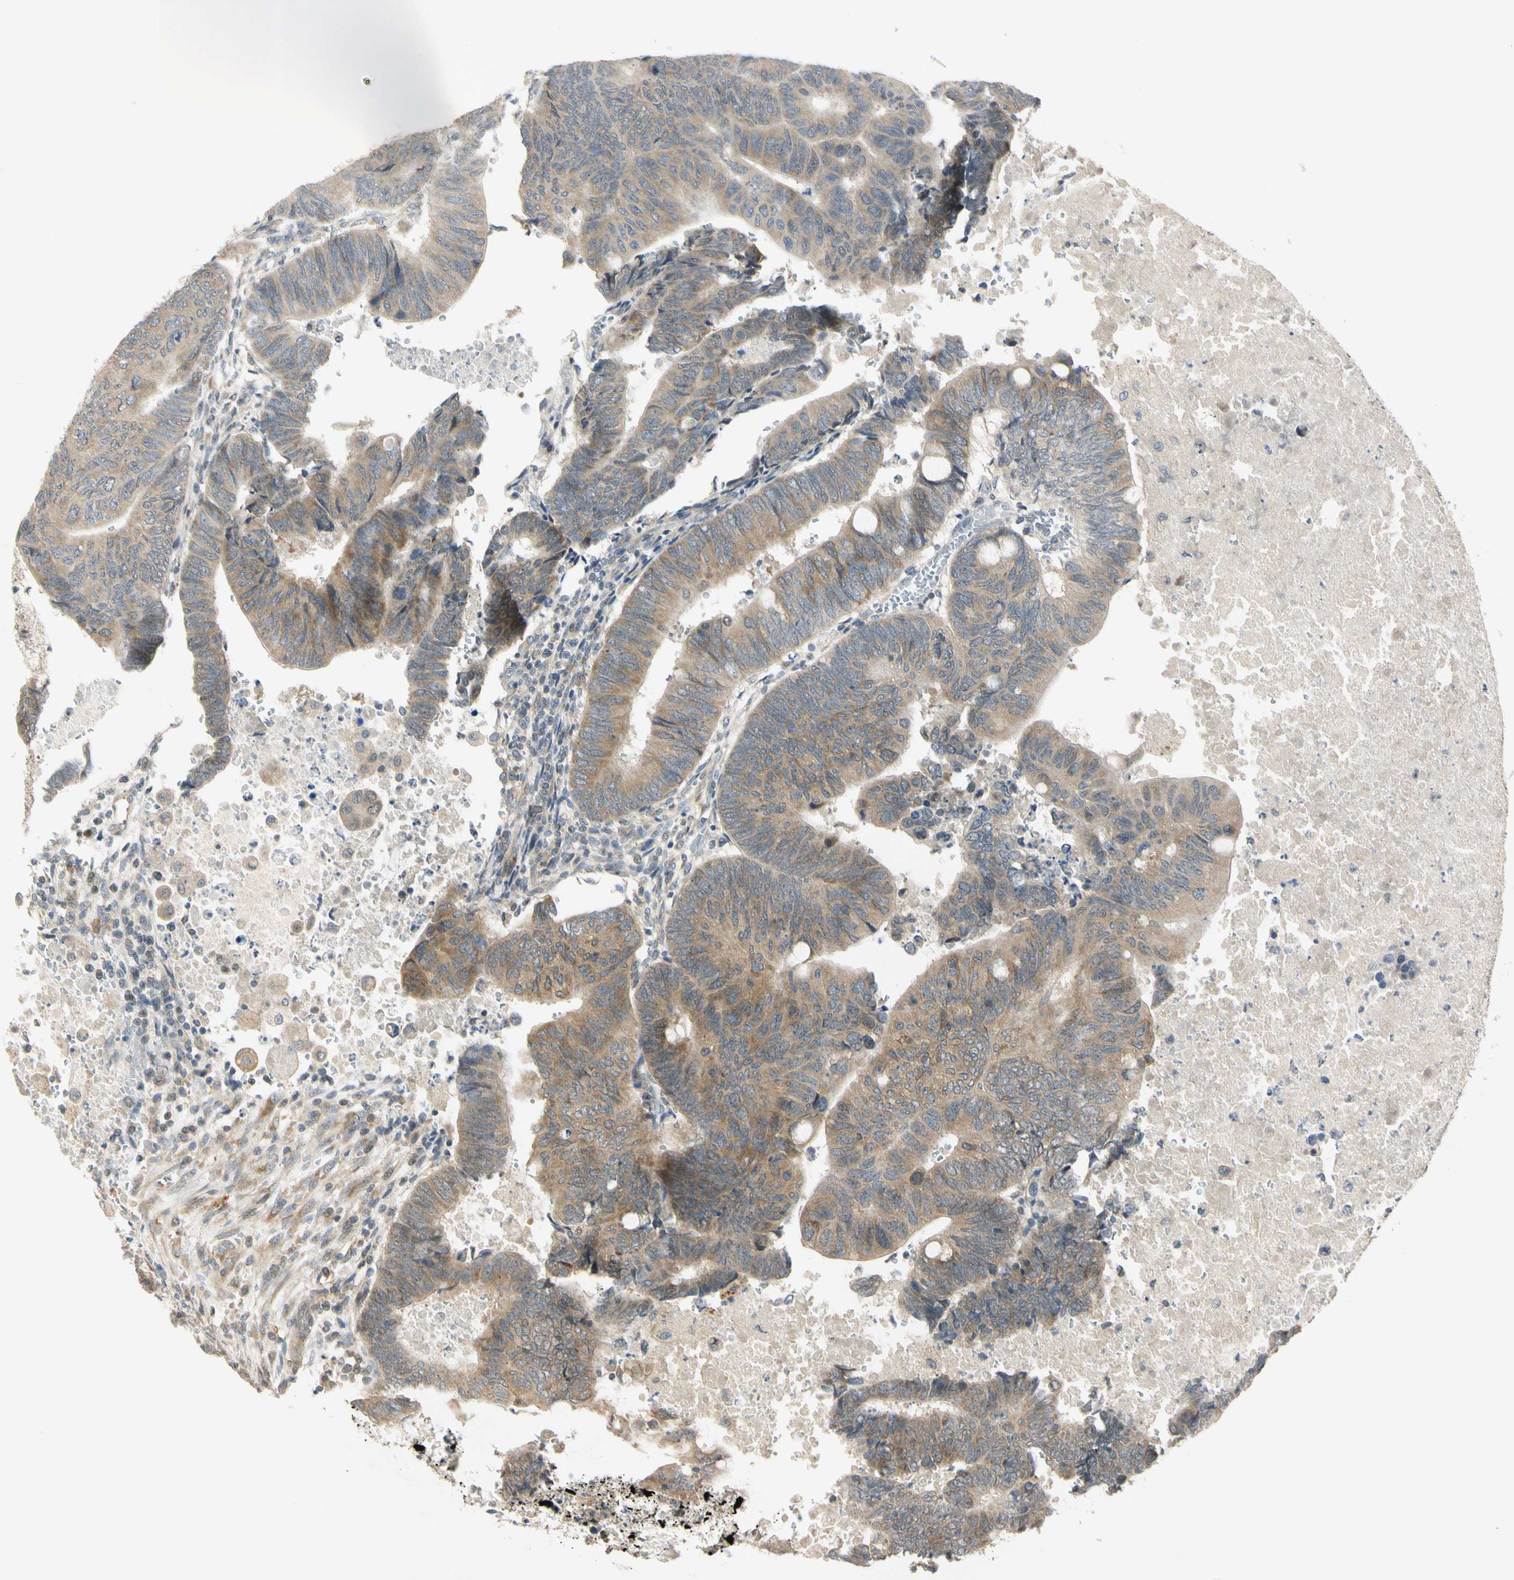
{"staining": {"intensity": "moderate", "quantity": ">75%", "location": "cytoplasmic/membranous"}, "tissue": "colorectal cancer", "cell_type": "Tumor cells", "image_type": "cancer", "snomed": [{"axis": "morphology", "description": "Normal tissue, NOS"}, {"axis": "morphology", "description": "Adenocarcinoma, NOS"}, {"axis": "topography", "description": "Rectum"}, {"axis": "topography", "description": "Peripheral nerve tissue"}], "caption": "The photomicrograph demonstrates staining of adenocarcinoma (colorectal), revealing moderate cytoplasmic/membranous protein expression (brown color) within tumor cells.", "gene": "RPS6KB2", "patient": {"sex": "male", "age": 92}}